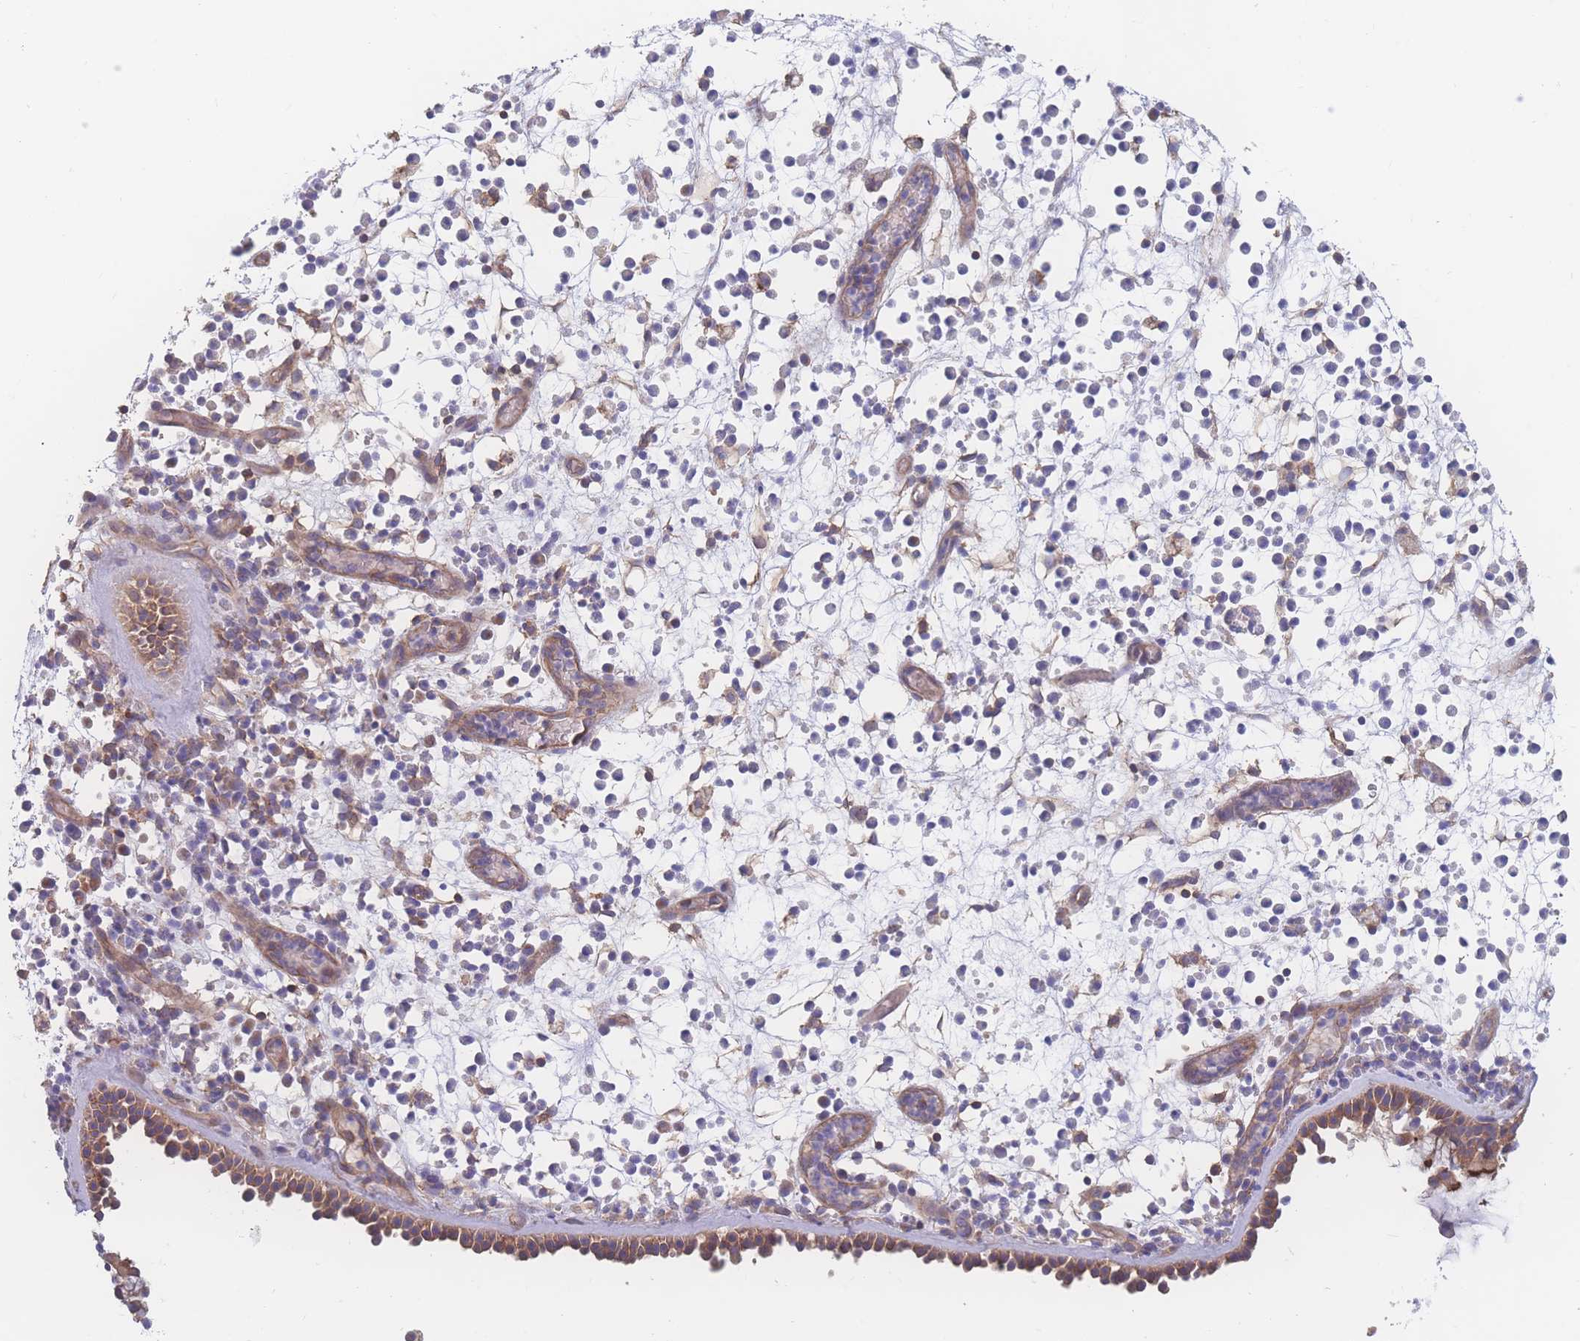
{"staining": {"intensity": "moderate", "quantity": ">75%", "location": "cytoplasmic/membranous"}, "tissue": "nasopharynx", "cell_type": "Respiratory epithelial cells", "image_type": "normal", "snomed": [{"axis": "morphology", "description": "Normal tissue, NOS"}, {"axis": "morphology", "description": "Inflammation, NOS"}, {"axis": "morphology", "description": "Malignant melanoma, Metastatic site"}, {"axis": "topography", "description": "Nasopharynx"}], "caption": "A high-resolution image shows IHC staining of benign nasopharynx, which shows moderate cytoplasmic/membranous staining in about >75% of respiratory epithelial cells.", "gene": "CFAP97", "patient": {"sex": "male", "age": 70}}